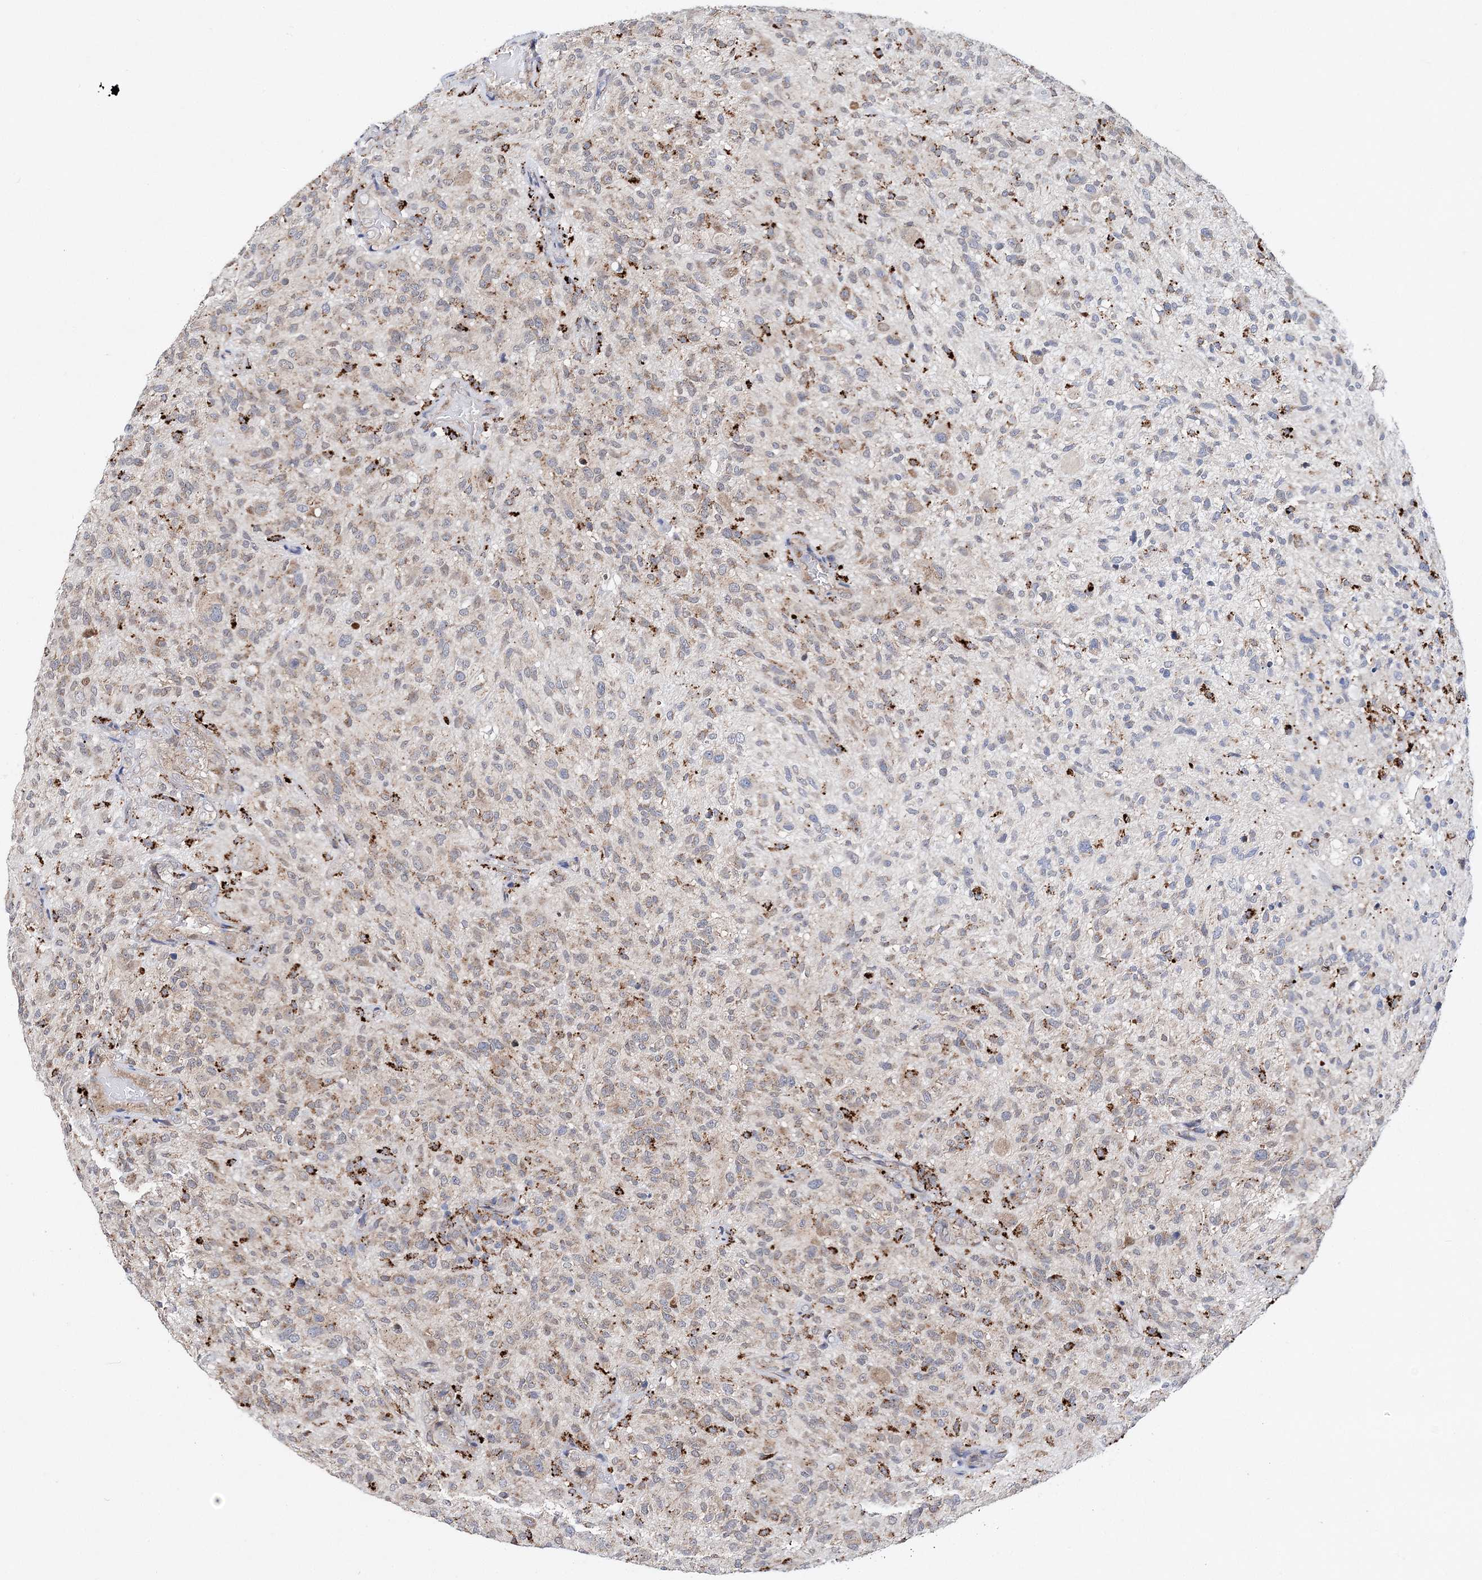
{"staining": {"intensity": "weak", "quantity": ">75%", "location": "cytoplasmic/membranous"}, "tissue": "glioma", "cell_type": "Tumor cells", "image_type": "cancer", "snomed": [{"axis": "morphology", "description": "Glioma, malignant, High grade"}, {"axis": "topography", "description": "Brain"}], "caption": "Immunohistochemistry histopathology image of neoplastic tissue: malignant glioma (high-grade) stained using immunohistochemistry (IHC) reveals low levels of weak protein expression localized specifically in the cytoplasmic/membranous of tumor cells, appearing as a cytoplasmic/membranous brown color.", "gene": "C3orf38", "patient": {"sex": "male", "age": 47}}